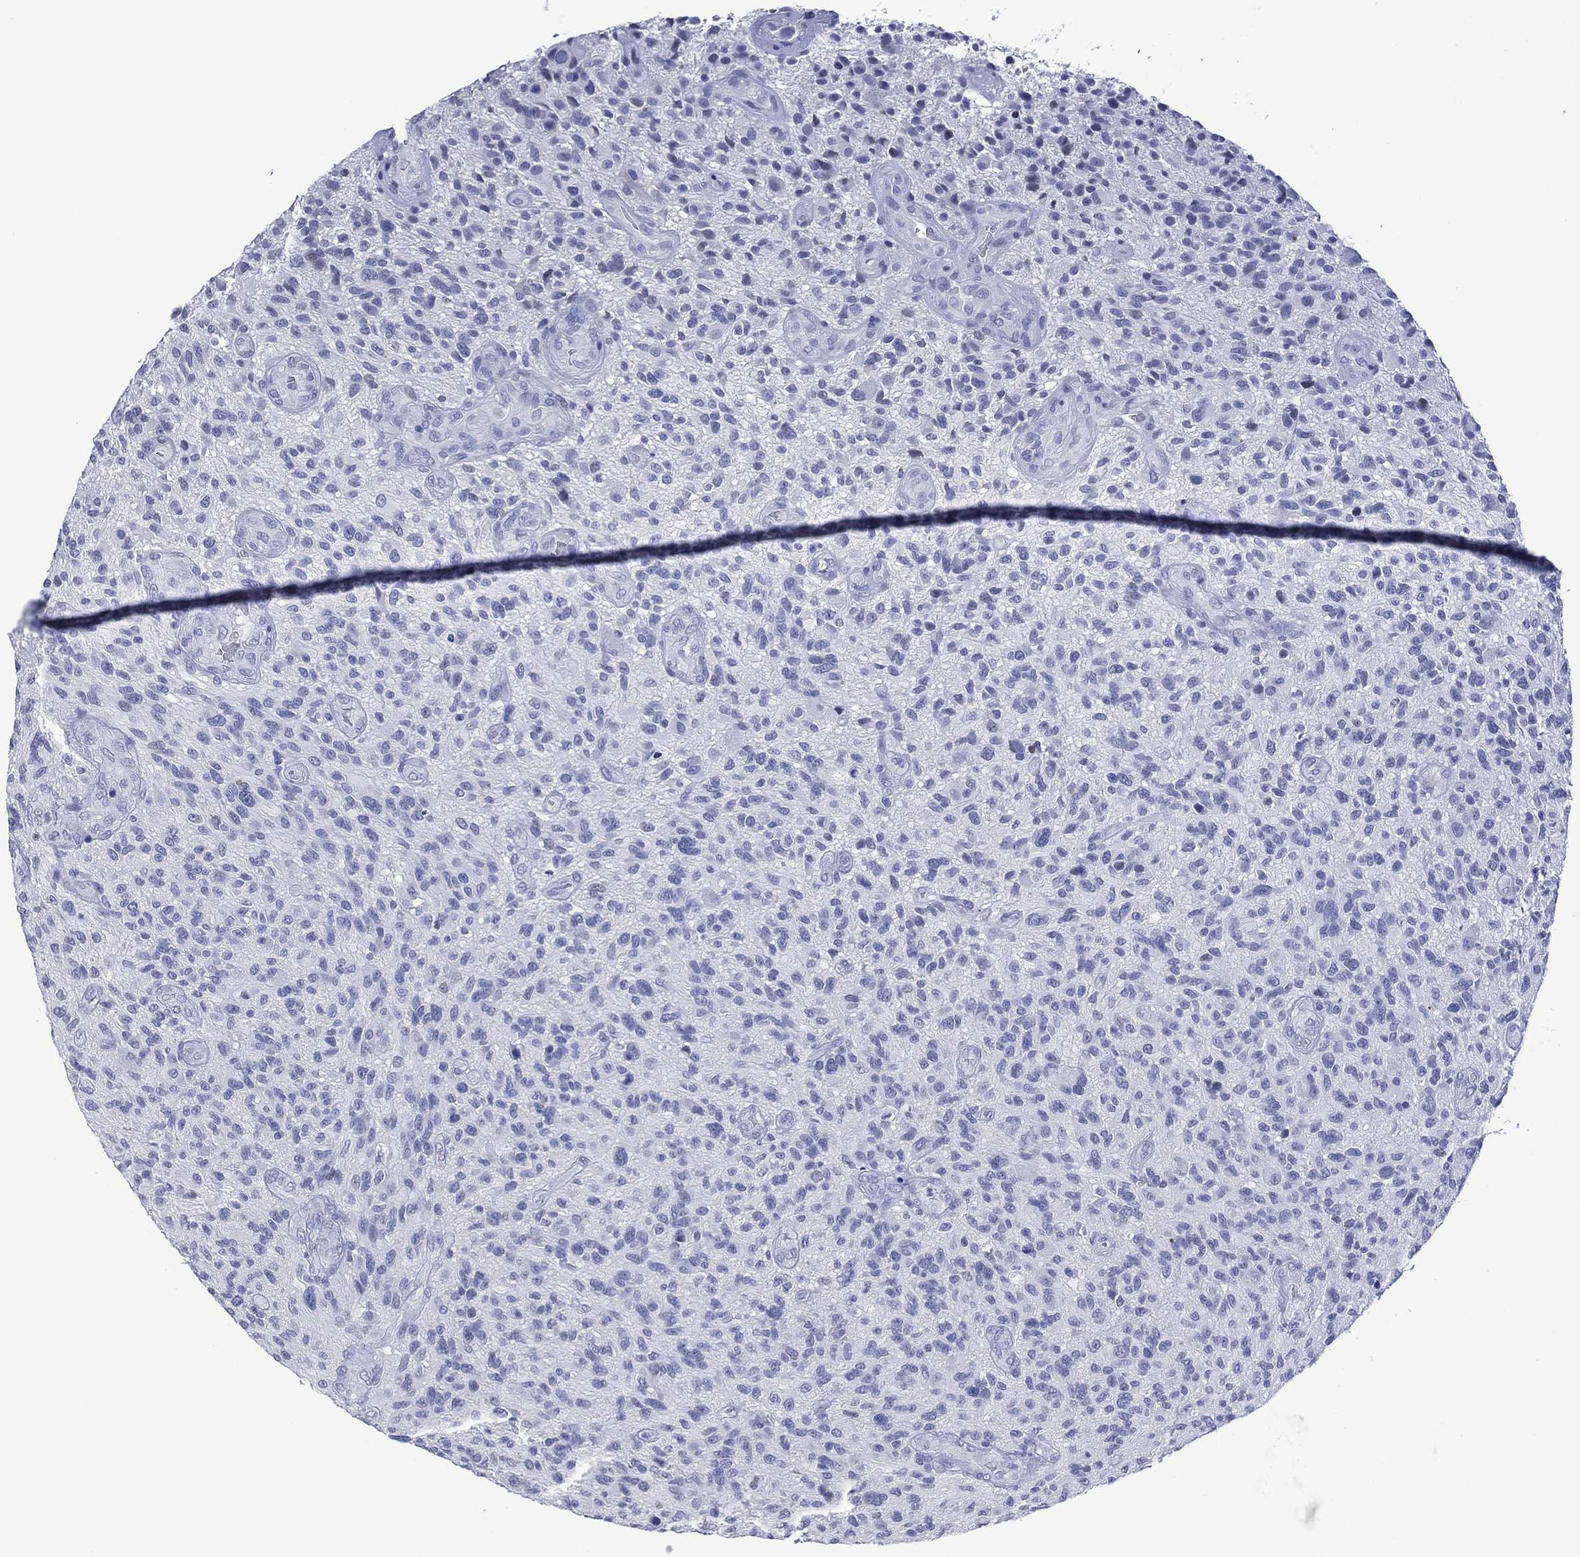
{"staining": {"intensity": "negative", "quantity": "none", "location": "none"}, "tissue": "glioma", "cell_type": "Tumor cells", "image_type": "cancer", "snomed": [{"axis": "morphology", "description": "Glioma, malignant, High grade"}, {"axis": "topography", "description": "Brain"}], "caption": "Tumor cells show no significant positivity in malignant glioma (high-grade).", "gene": "UTF1", "patient": {"sex": "male", "age": 47}}